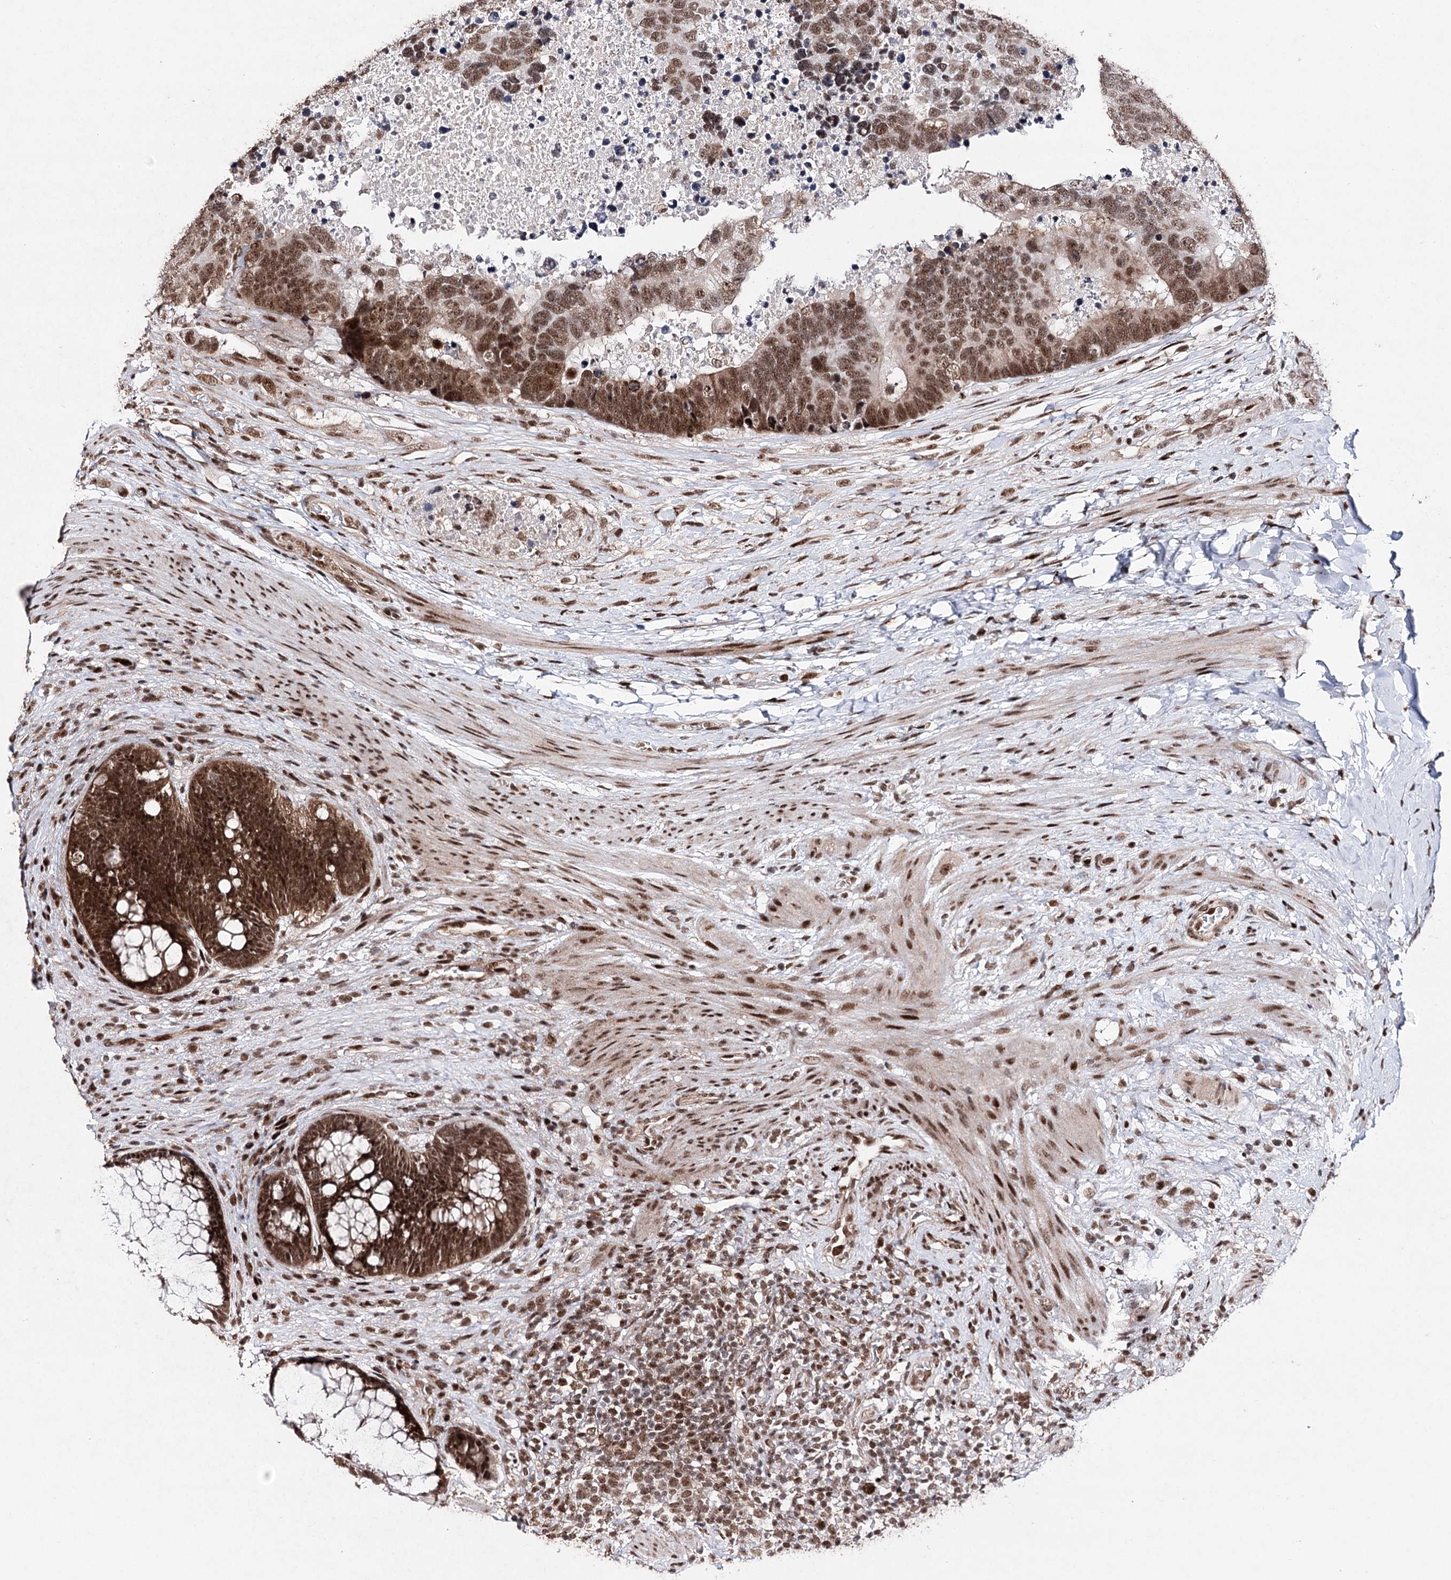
{"staining": {"intensity": "strong", "quantity": ">75%", "location": "cytoplasmic/membranous,nuclear"}, "tissue": "rectum", "cell_type": "Glandular cells", "image_type": "normal", "snomed": [{"axis": "morphology", "description": "Normal tissue, NOS"}, {"axis": "topography", "description": "Rectum"}], "caption": "Brown immunohistochemical staining in unremarkable human rectum exhibits strong cytoplasmic/membranous,nuclear positivity in approximately >75% of glandular cells.", "gene": "PDCD4", "patient": {"sex": "male", "age": 51}}